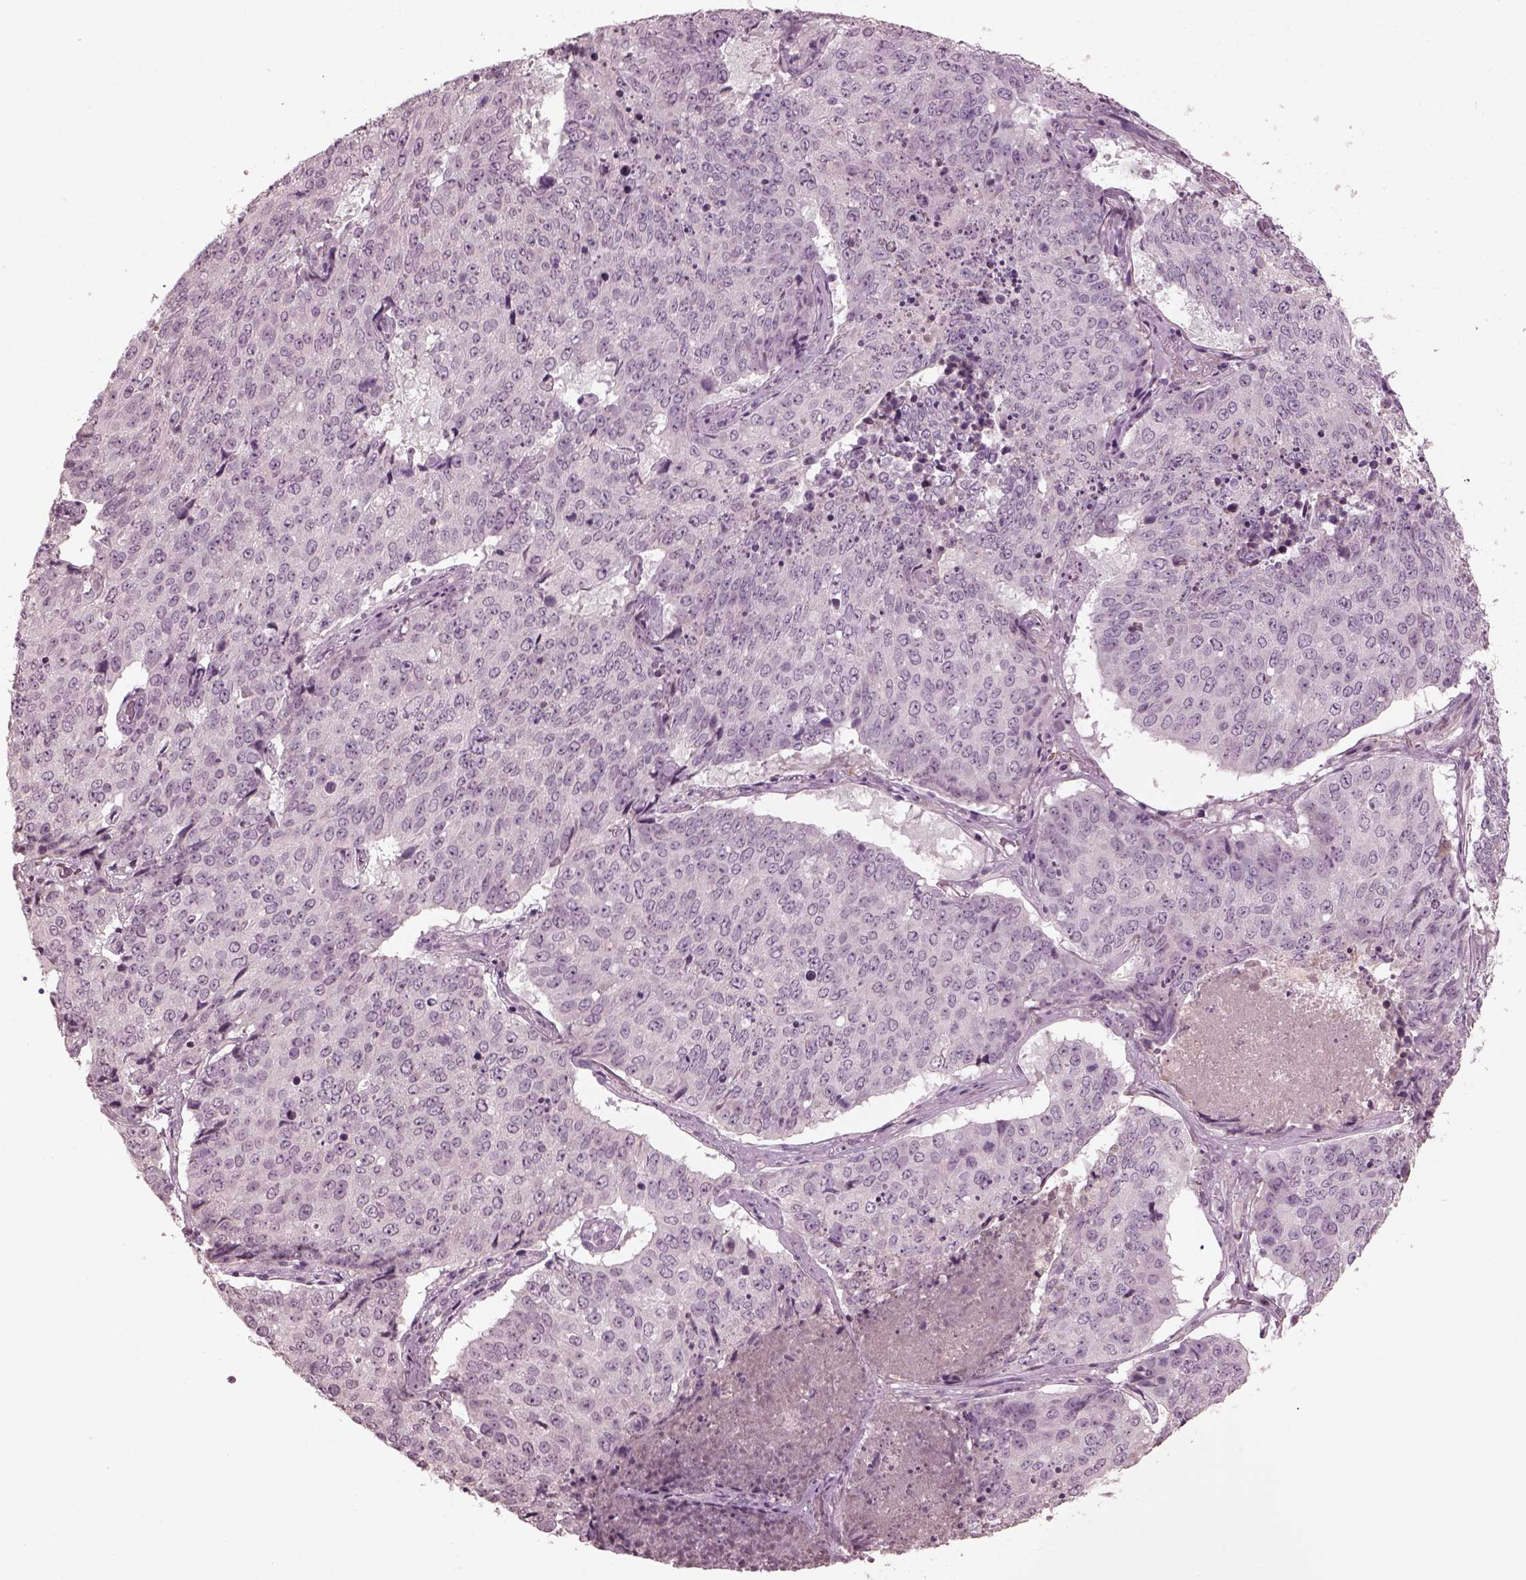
{"staining": {"intensity": "negative", "quantity": "none", "location": "none"}, "tissue": "lung cancer", "cell_type": "Tumor cells", "image_type": "cancer", "snomed": [{"axis": "morphology", "description": "Normal tissue, NOS"}, {"axis": "morphology", "description": "Squamous cell carcinoma, NOS"}, {"axis": "topography", "description": "Bronchus"}, {"axis": "topography", "description": "Lung"}], "caption": "Lung cancer stained for a protein using IHC reveals no positivity tumor cells.", "gene": "PORCN", "patient": {"sex": "male", "age": 64}}